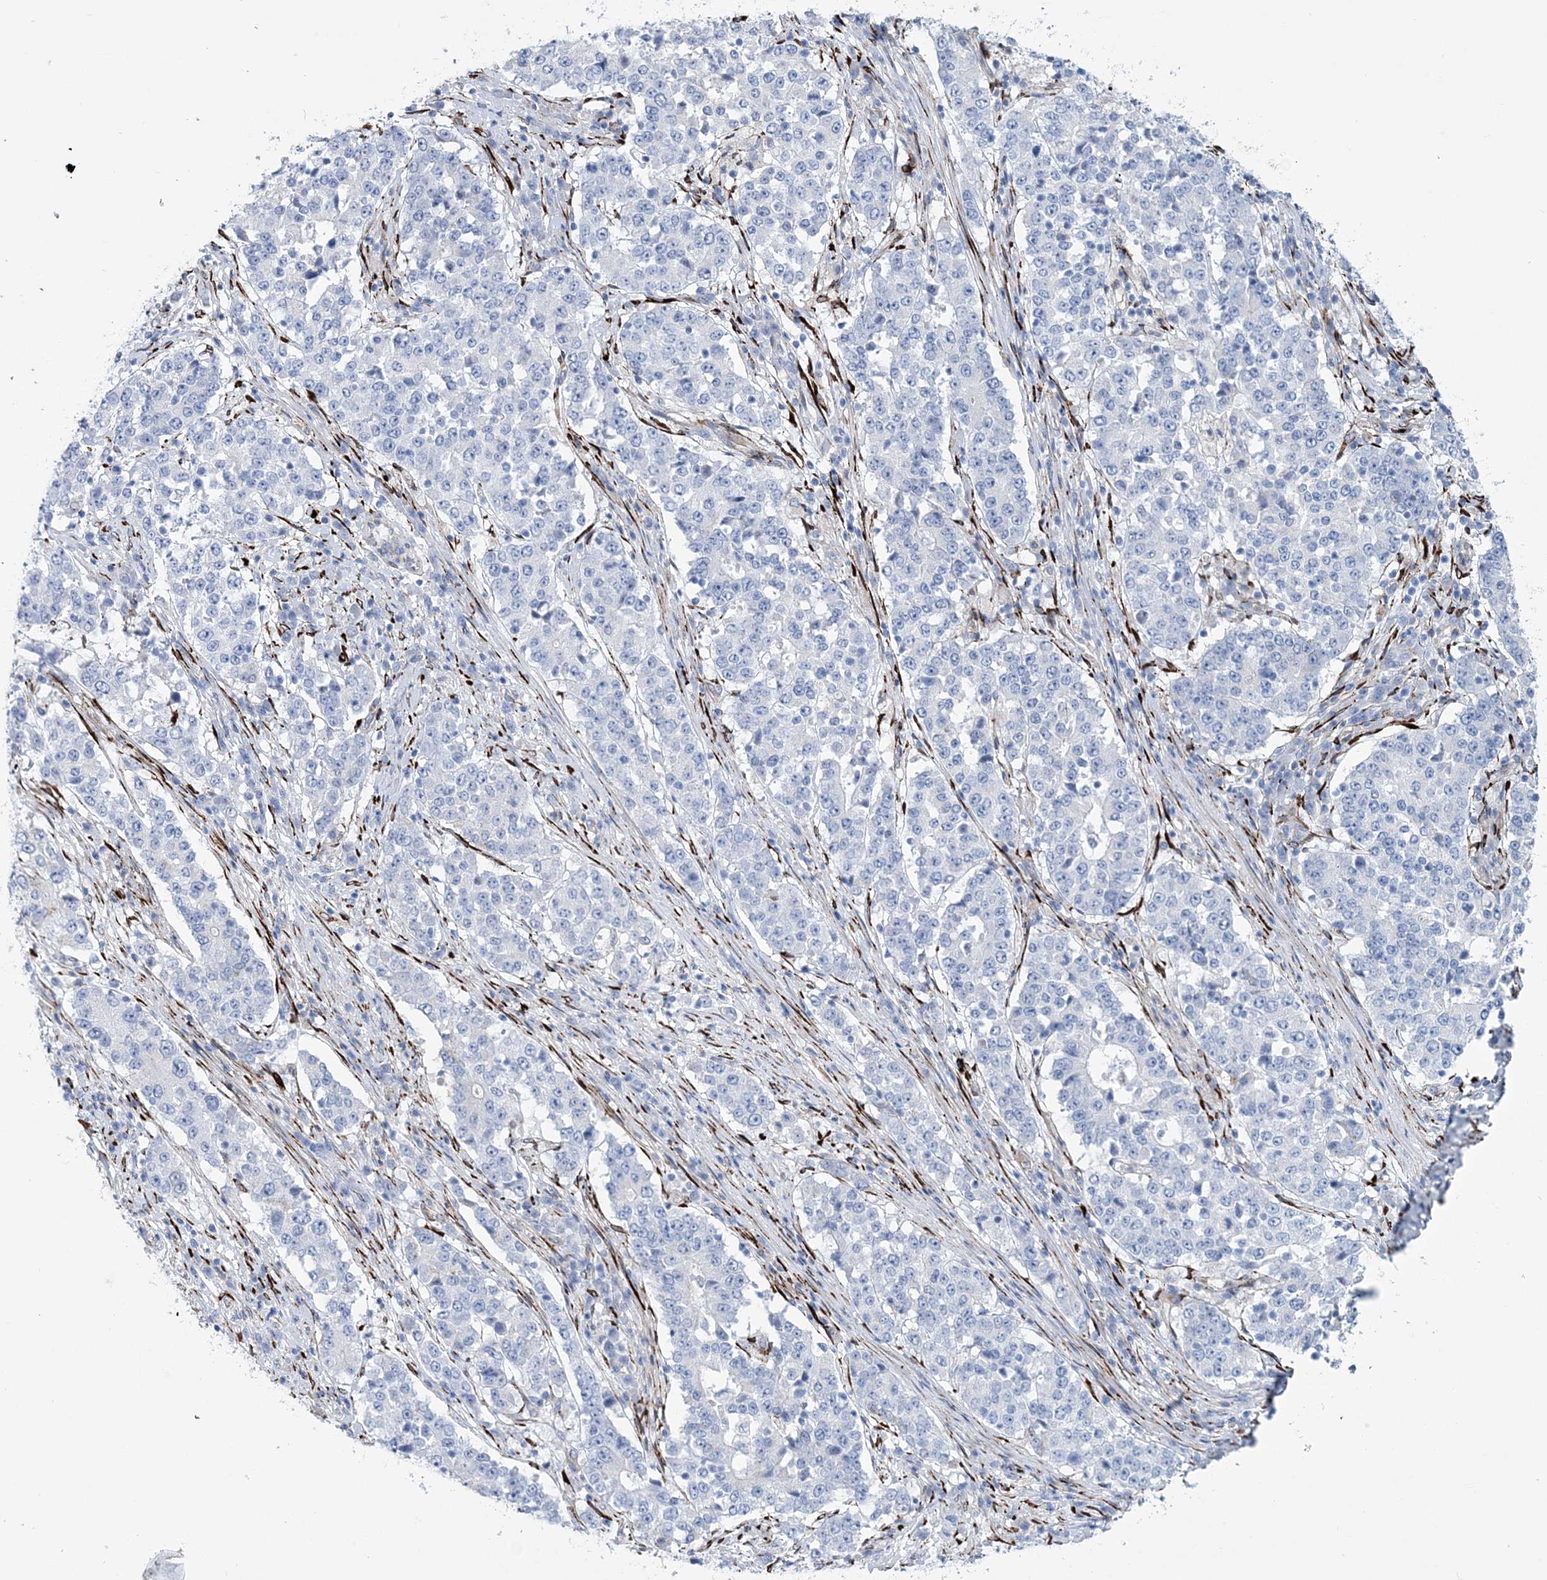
{"staining": {"intensity": "negative", "quantity": "none", "location": "none"}, "tissue": "stomach cancer", "cell_type": "Tumor cells", "image_type": "cancer", "snomed": [{"axis": "morphology", "description": "Adenocarcinoma, NOS"}, {"axis": "topography", "description": "Stomach"}], "caption": "Micrograph shows no significant protein positivity in tumor cells of adenocarcinoma (stomach). (DAB (3,3'-diaminobenzidine) immunohistochemistry, high magnification).", "gene": "RAB11FIP5", "patient": {"sex": "male", "age": 59}}